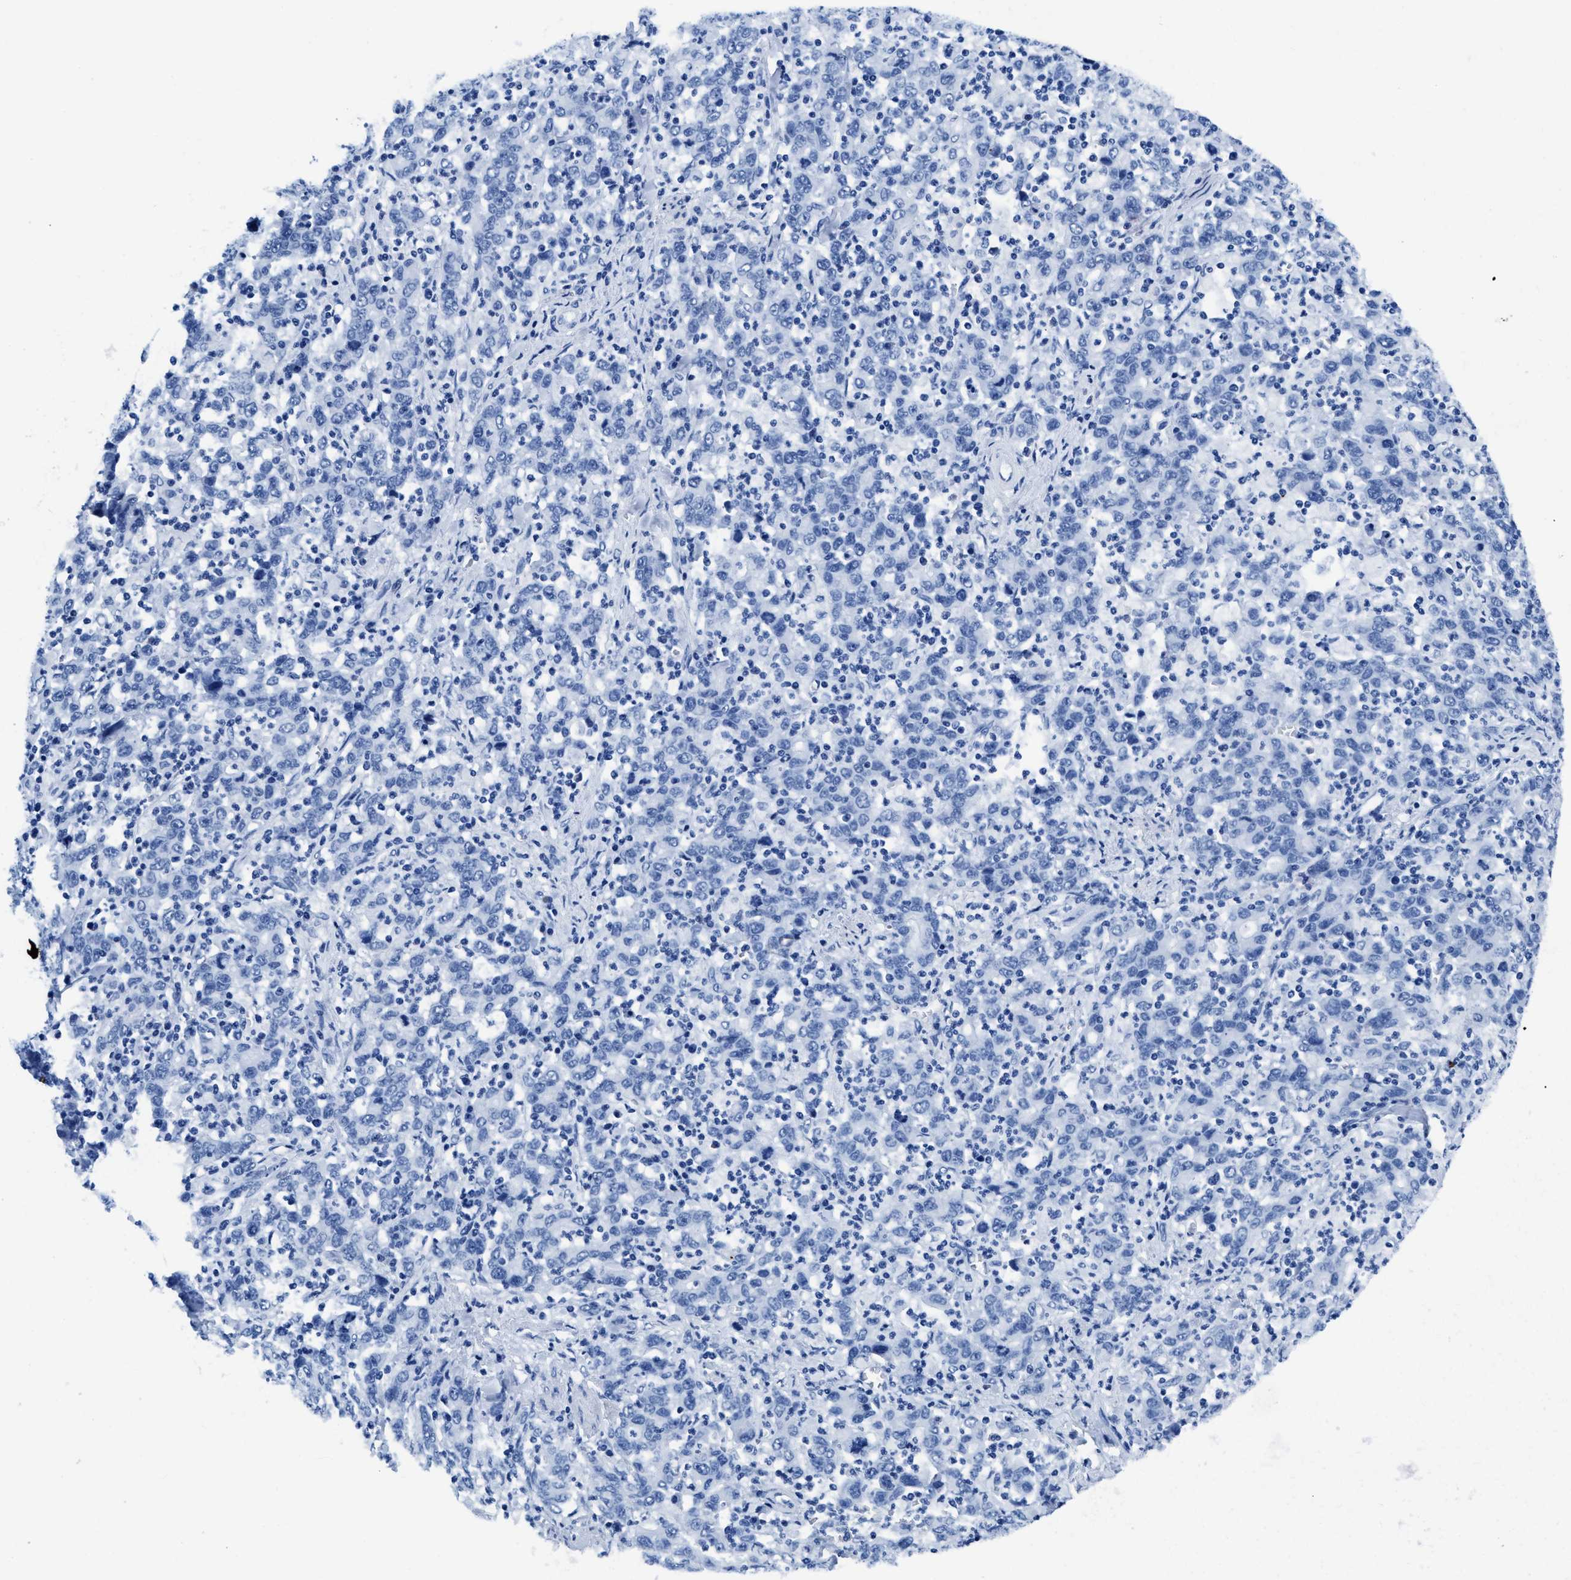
{"staining": {"intensity": "negative", "quantity": "none", "location": "none"}, "tissue": "stomach cancer", "cell_type": "Tumor cells", "image_type": "cancer", "snomed": [{"axis": "morphology", "description": "Adenocarcinoma, NOS"}, {"axis": "topography", "description": "Stomach, upper"}], "caption": "There is no significant staining in tumor cells of stomach cancer (adenocarcinoma). (Brightfield microscopy of DAB (3,3'-diaminobenzidine) immunohistochemistry at high magnification).", "gene": "ITGA2B", "patient": {"sex": "male", "age": 69}}